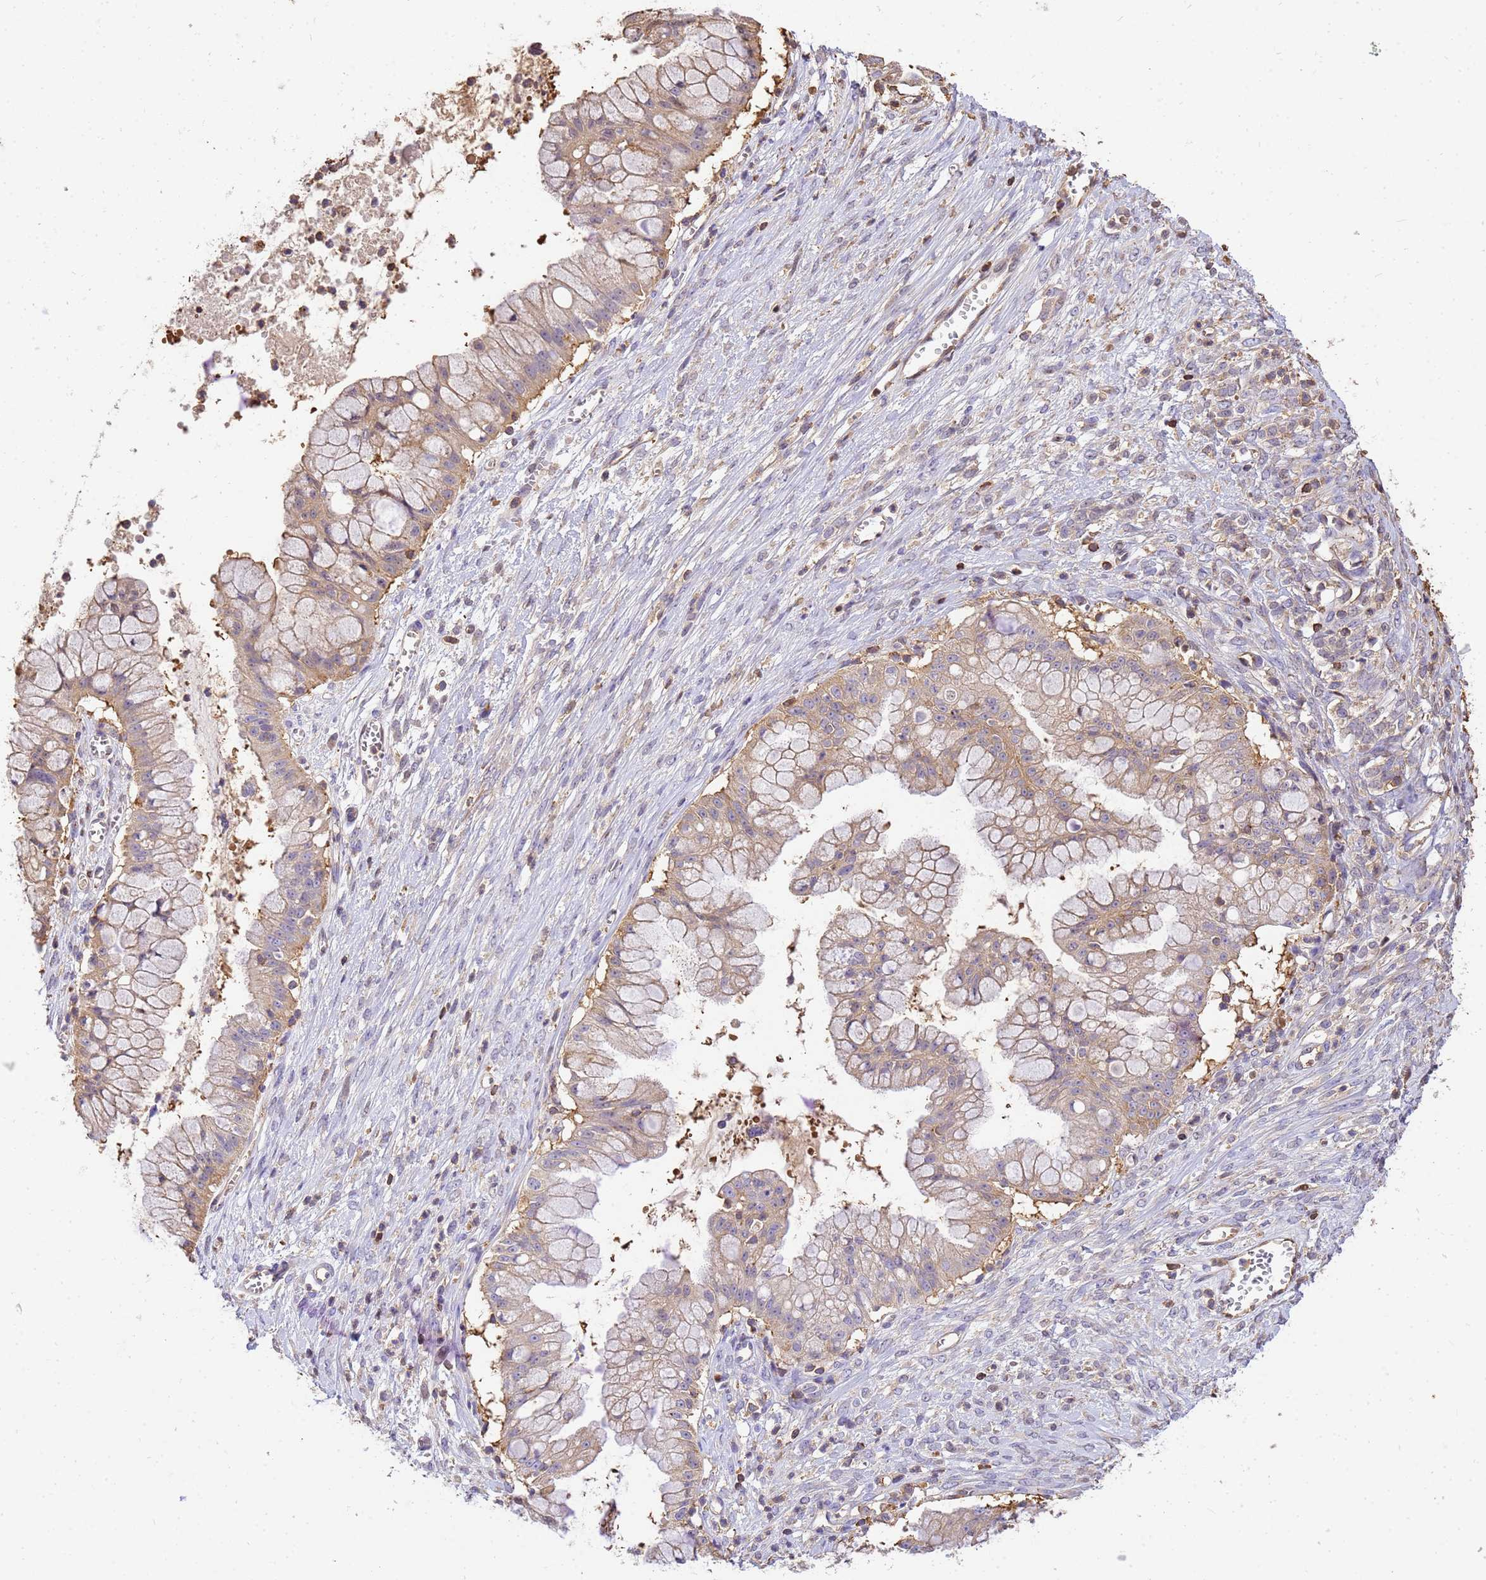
{"staining": {"intensity": "weak", "quantity": "25%-75%", "location": "cytoplasmic/membranous"}, "tissue": "ovarian cancer", "cell_type": "Tumor cells", "image_type": "cancer", "snomed": [{"axis": "morphology", "description": "Cystadenocarcinoma, mucinous, NOS"}, {"axis": "topography", "description": "Ovary"}], "caption": "Mucinous cystadenocarcinoma (ovarian) tissue exhibits weak cytoplasmic/membranous expression in approximately 25%-75% of tumor cells", "gene": "WDR64", "patient": {"sex": "female", "age": 70}}